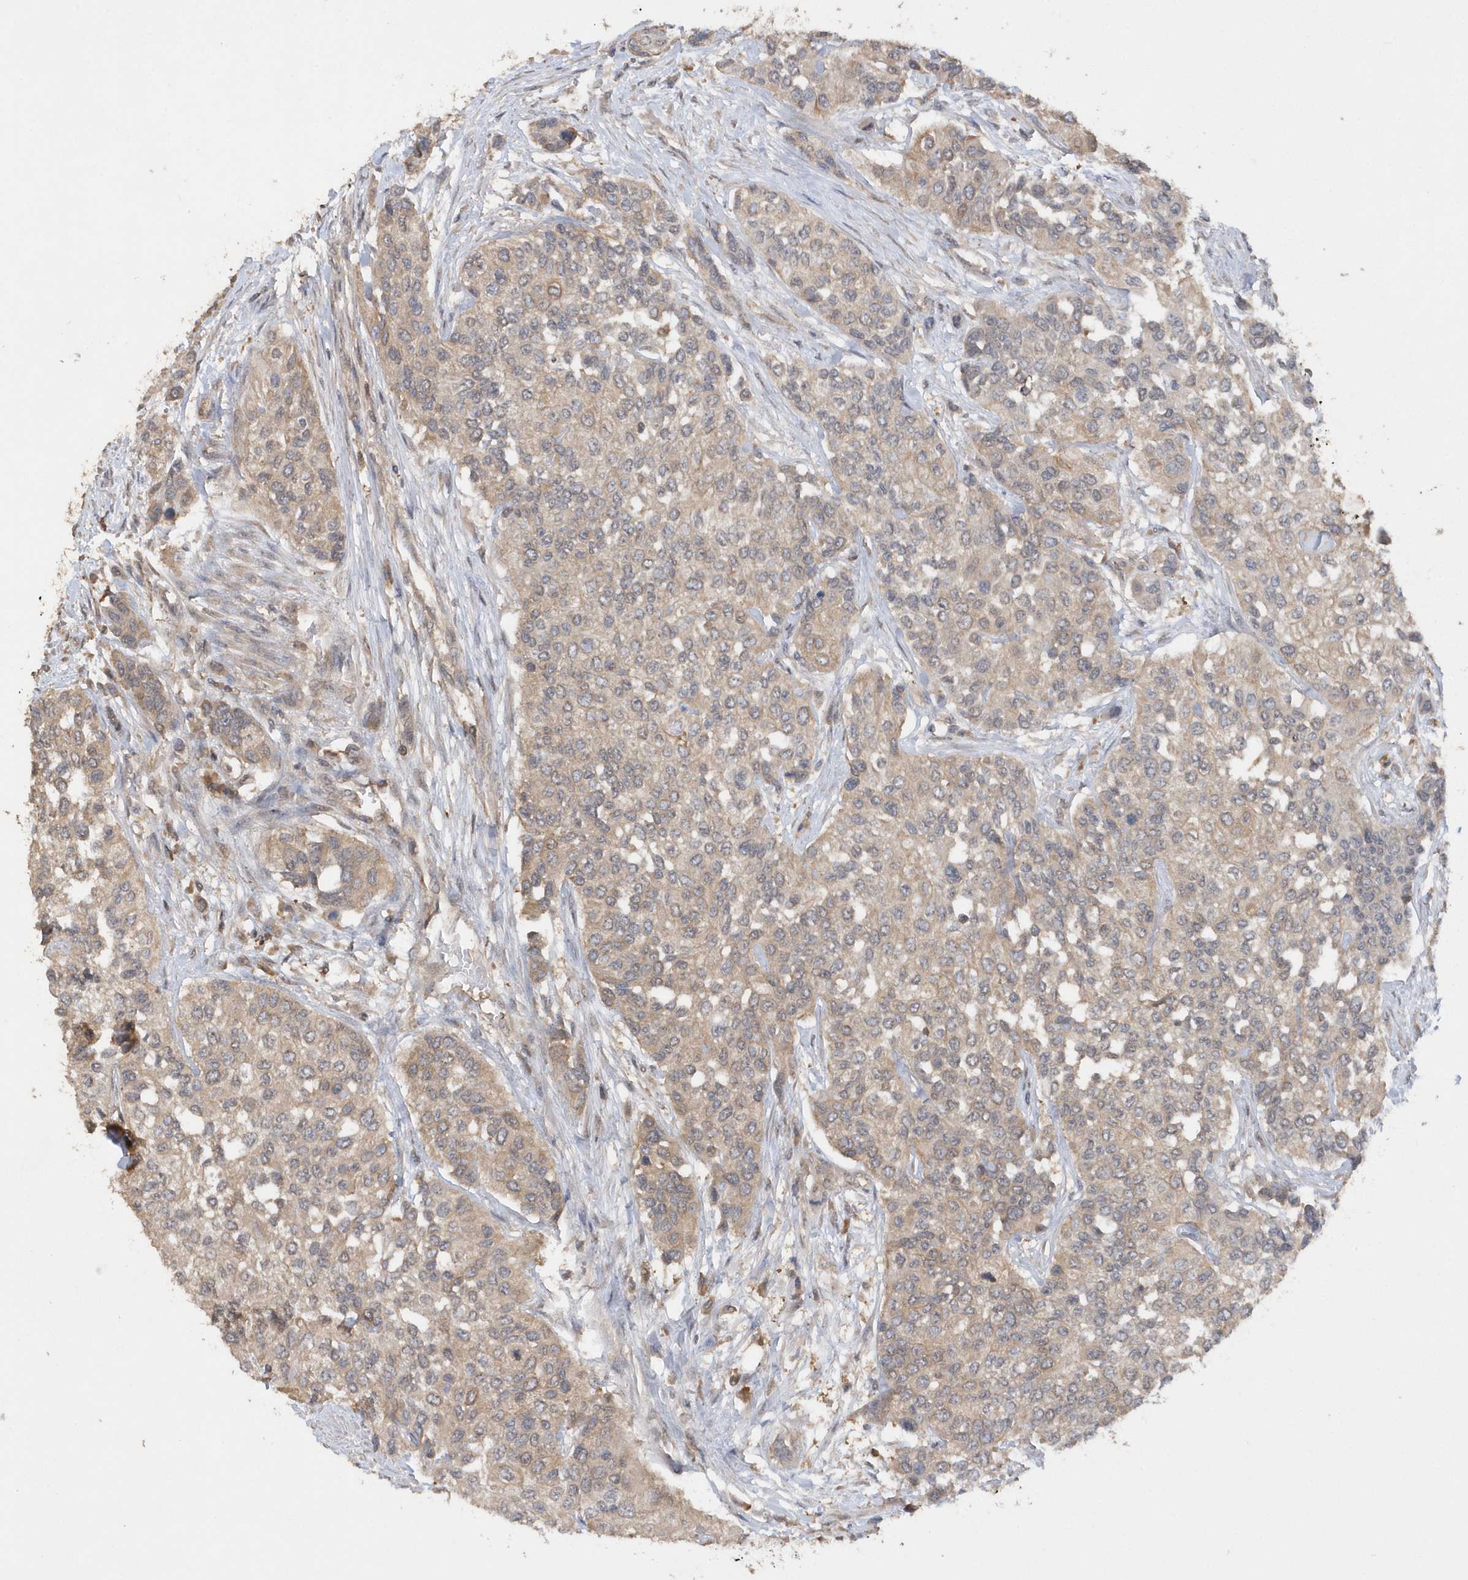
{"staining": {"intensity": "weak", "quantity": "<25%", "location": "cytoplasmic/membranous"}, "tissue": "urothelial cancer", "cell_type": "Tumor cells", "image_type": "cancer", "snomed": [{"axis": "morphology", "description": "Normal tissue, NOS"}, {"axis": "morphology", "description": "Urothelial carcinoma, High grade"}, {"axis": "topography", "description": "Vascular tissue"}, {"axis": "topography", "description": "Urinary bladder"}], "caption": "The photomicrograph exhibits no staining of tumor cells in high-grade urothelial carcinoma.", "gene": "RPE", "patient": {"sex": "female", "age": 56}}